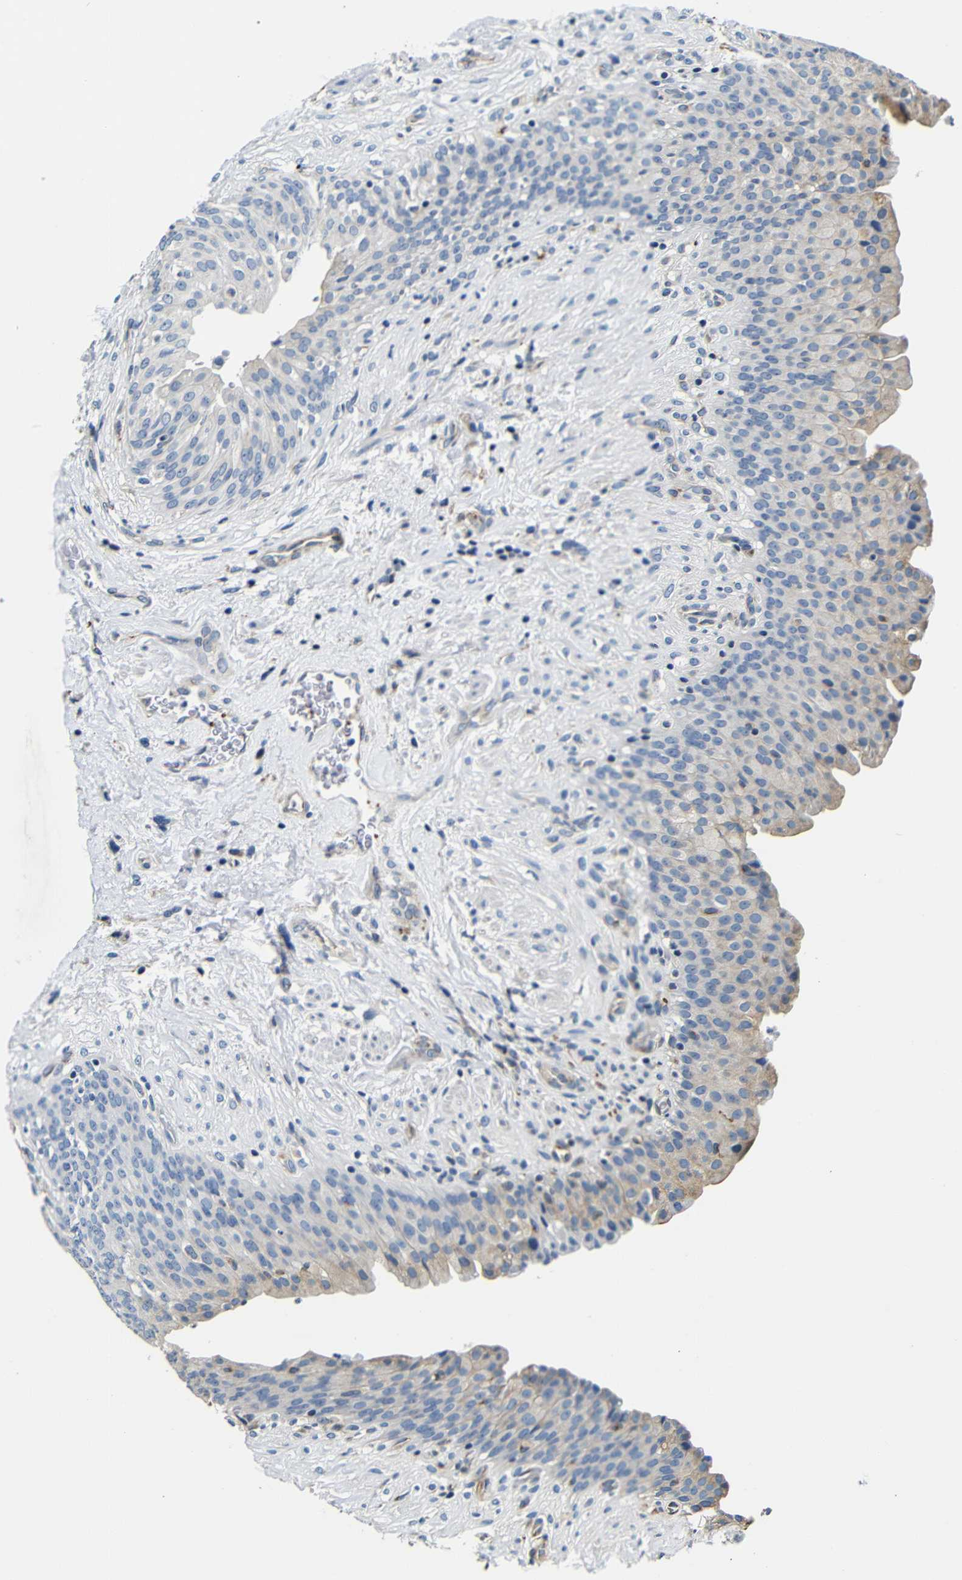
{"staining": {"intensity": "negative", "quantity": "none", "location": "none"}, "tissue": "urinary bladder", "cell_type": "Urothelial cells", "image_type": "normal", "snomed": [{"axis": "morphology", "description": "Normal tissue, NOS"}, {"axis": "topography", "description": "Urinary bladder"}], "caption": "An image of urinary bladder stained for a protein reveals no brown staining in urothelial cells. (Immunohistochemistry (ihc), brightfield microscopy, high magnification).", "gene": "GP1BA", "patient": {"sex": "female", "age": 79}}